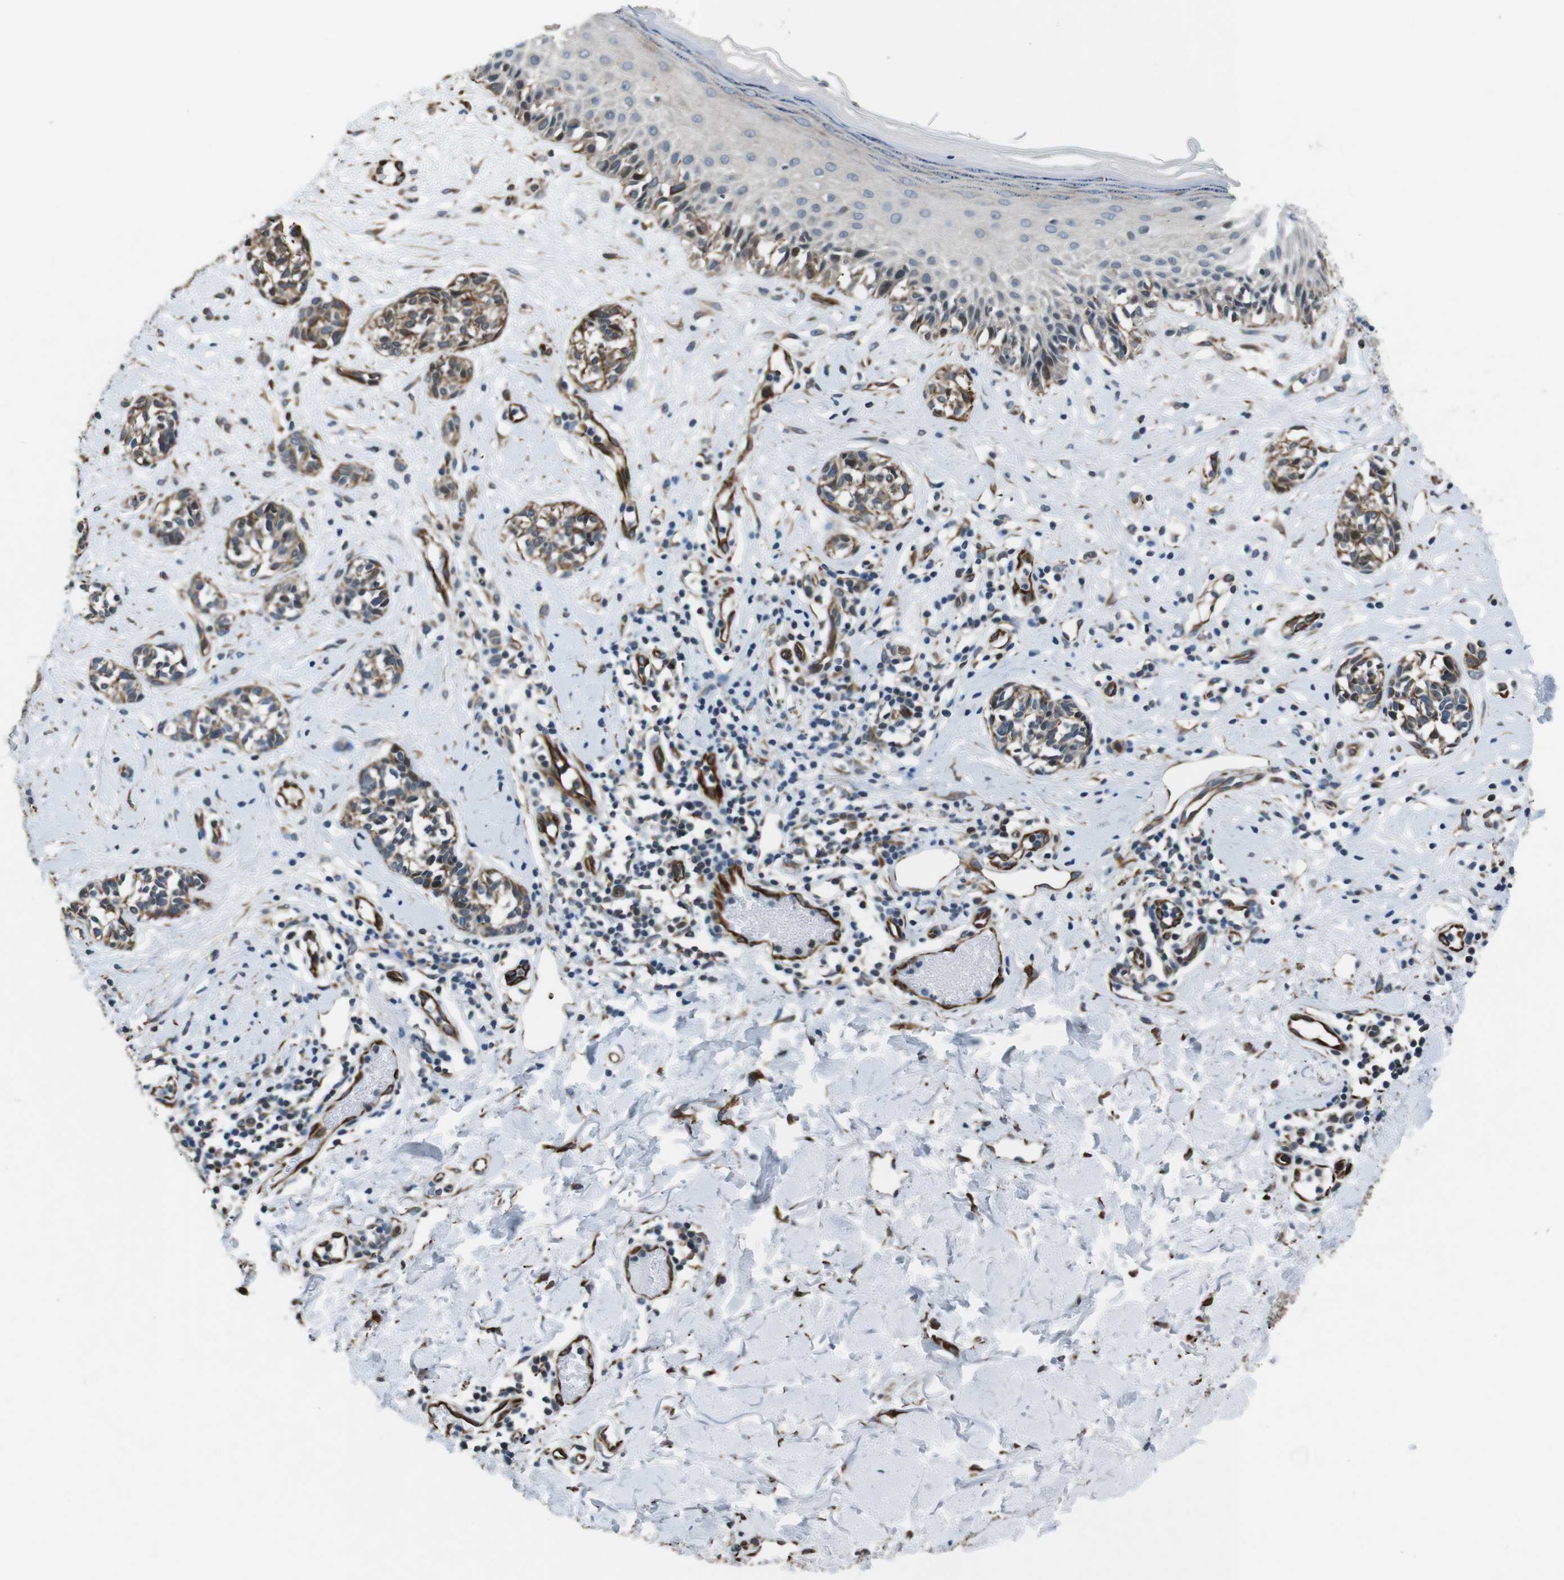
{"staining": {"intensity": "moderate", "quantity": ">75%", "location": "cytoplasmic/membranous"}, "tissue": "melanoma", "cell_type": "Tumor cells", "image_type": "cancer", "snomed": [{"axis": "morphology", "description": "Malignant melanoma, NOS"}, {"axis": "topography", "description": "Skin"}], "caption": "A brown stain highlights moderate cytoplasmic/membranous positivity of a protein in human melanoma tumor cells.", "gene": "LRRC49", "patient": {"sex": "male", "age": 64}}